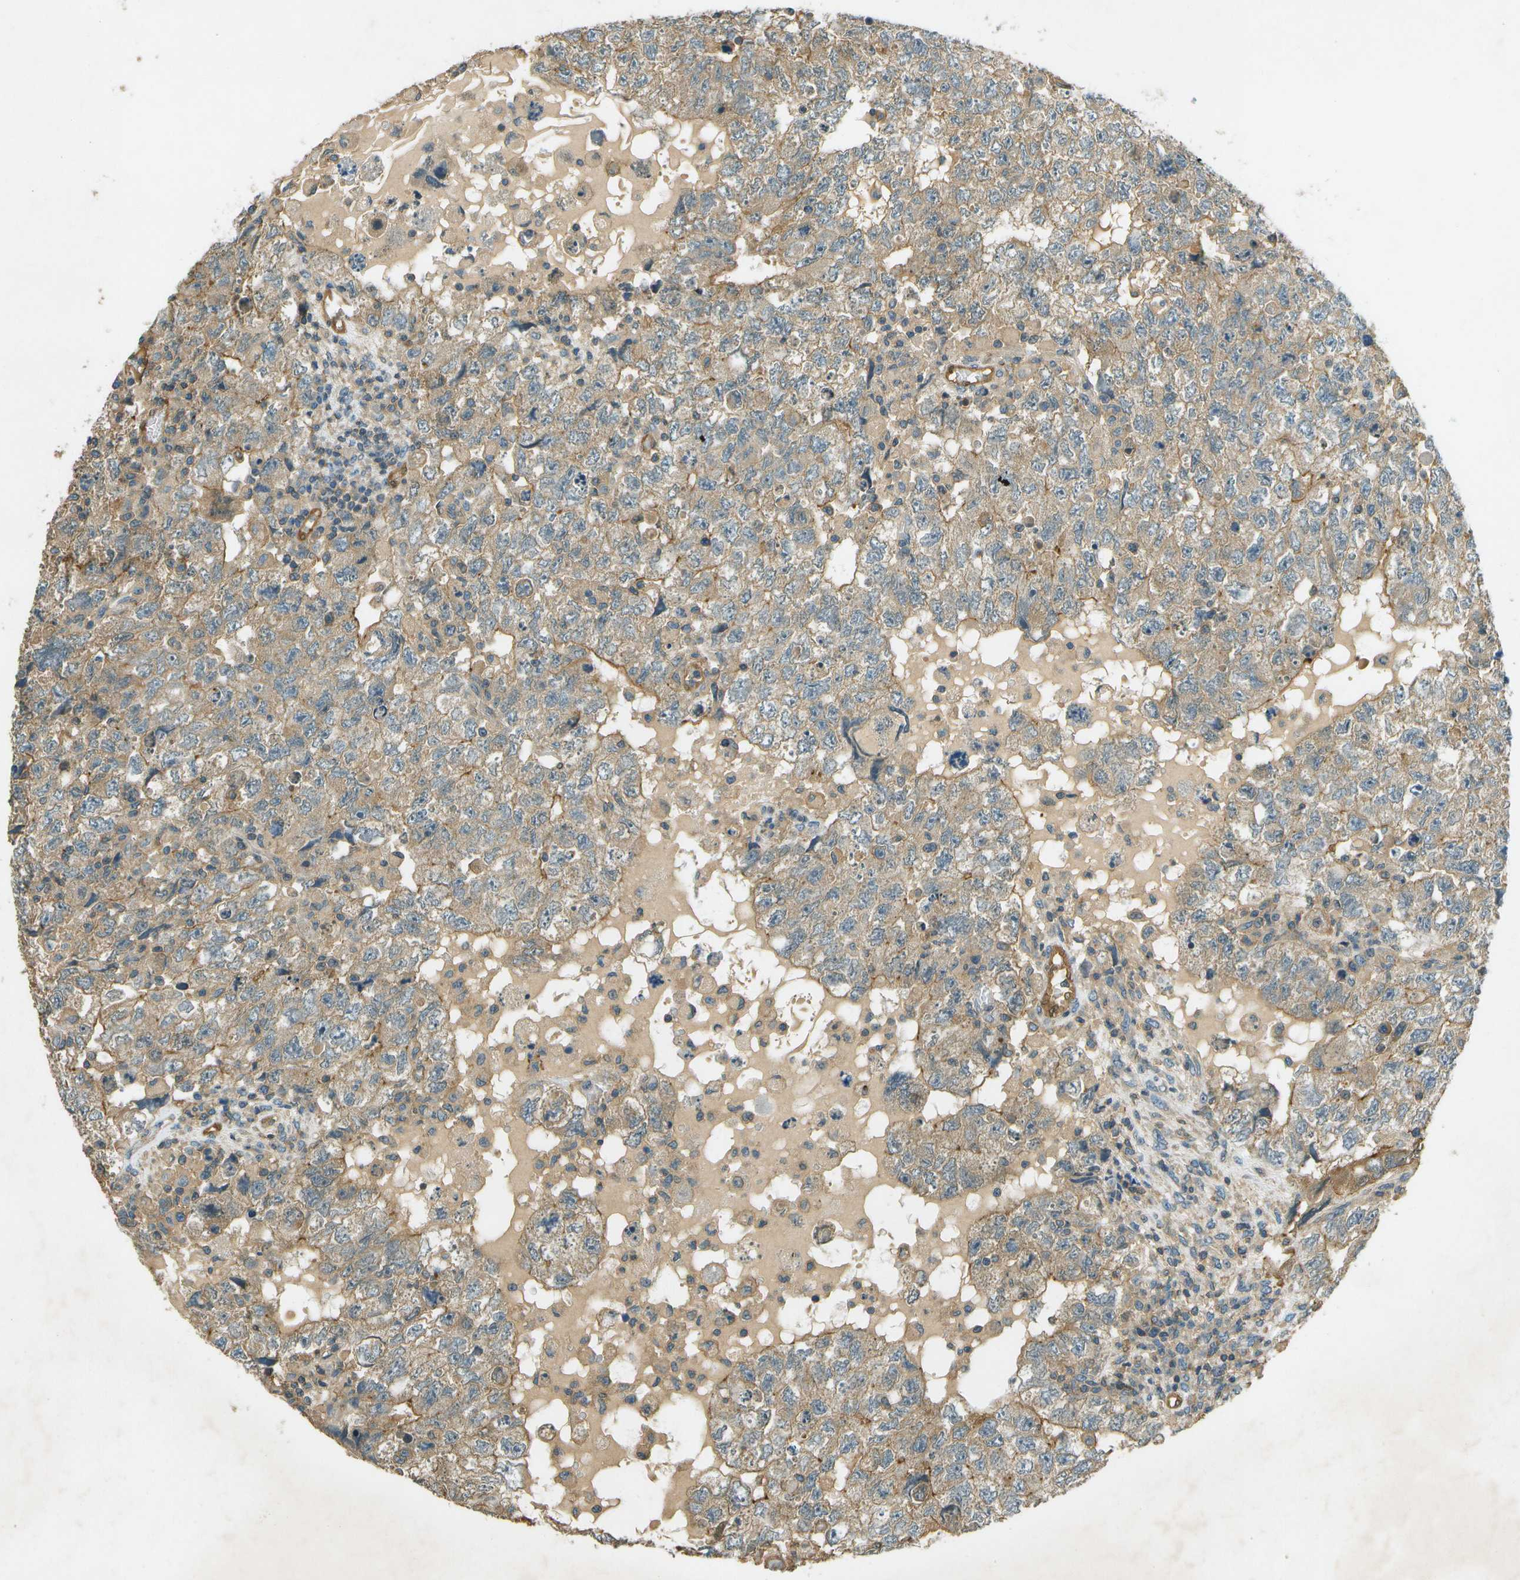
{"staining": {"intensity": "moderate", "quantity": ">75%", "location": "cytoplasmic/membranous"}, "tissue": "testis cancer", "cell_type": "Tumor cells", "image_type": "cancer", "snomed": [{"axis": "morphology", "description": "Seminoma, NOS"}, {"axis": "topography", "description": "Testis"}], "caption": "A brown stain highlights moderate cytoplasmic/membranous staining of a protein in seminoma (testis) tumor cells.", "gene": "NUDT4", "patient": {"sex": "male", "age": 22}}